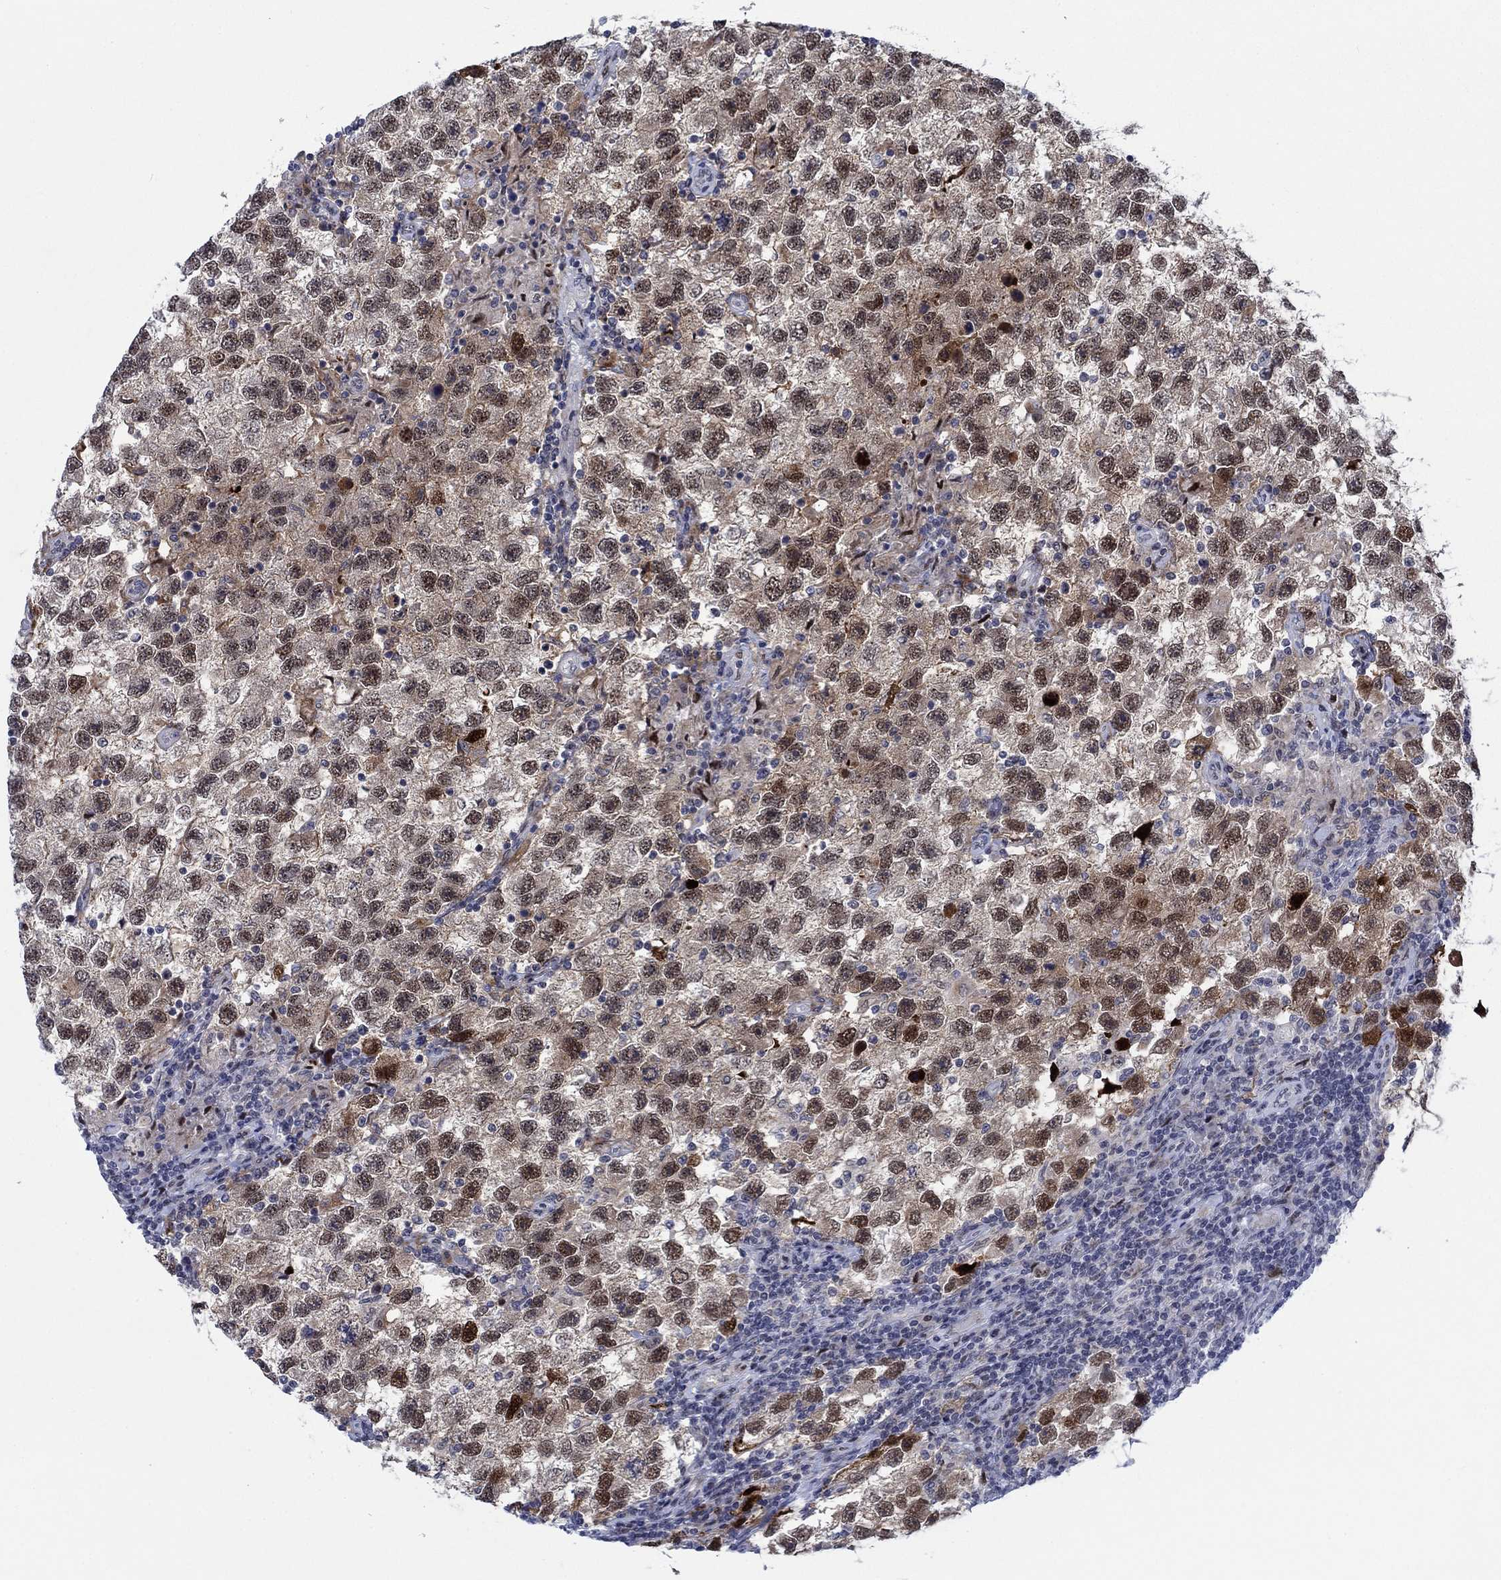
{"staining": {"intensity": "moderate", "quantity": "25%-75%", "location": "cytoplasmic/membranous,nuclear"}, "tissue": "testis cancer", "cell_type": "Tumor cells", "image_type": "cancer", "snomed": [{"axis": "morphology", "description": "Seminoma, NOS"}, {"axis": "topography", "description": "Testis"}], "caption": "Immunohistochemical staining of human seminoma (testis) exhibits medium levels of moderate cytoplasmic/membranous and nuclear staining in approximately 25%-75% of tumor cells.", "gene": "NEU3", "patient": {"sex": "male", "age": 26}}